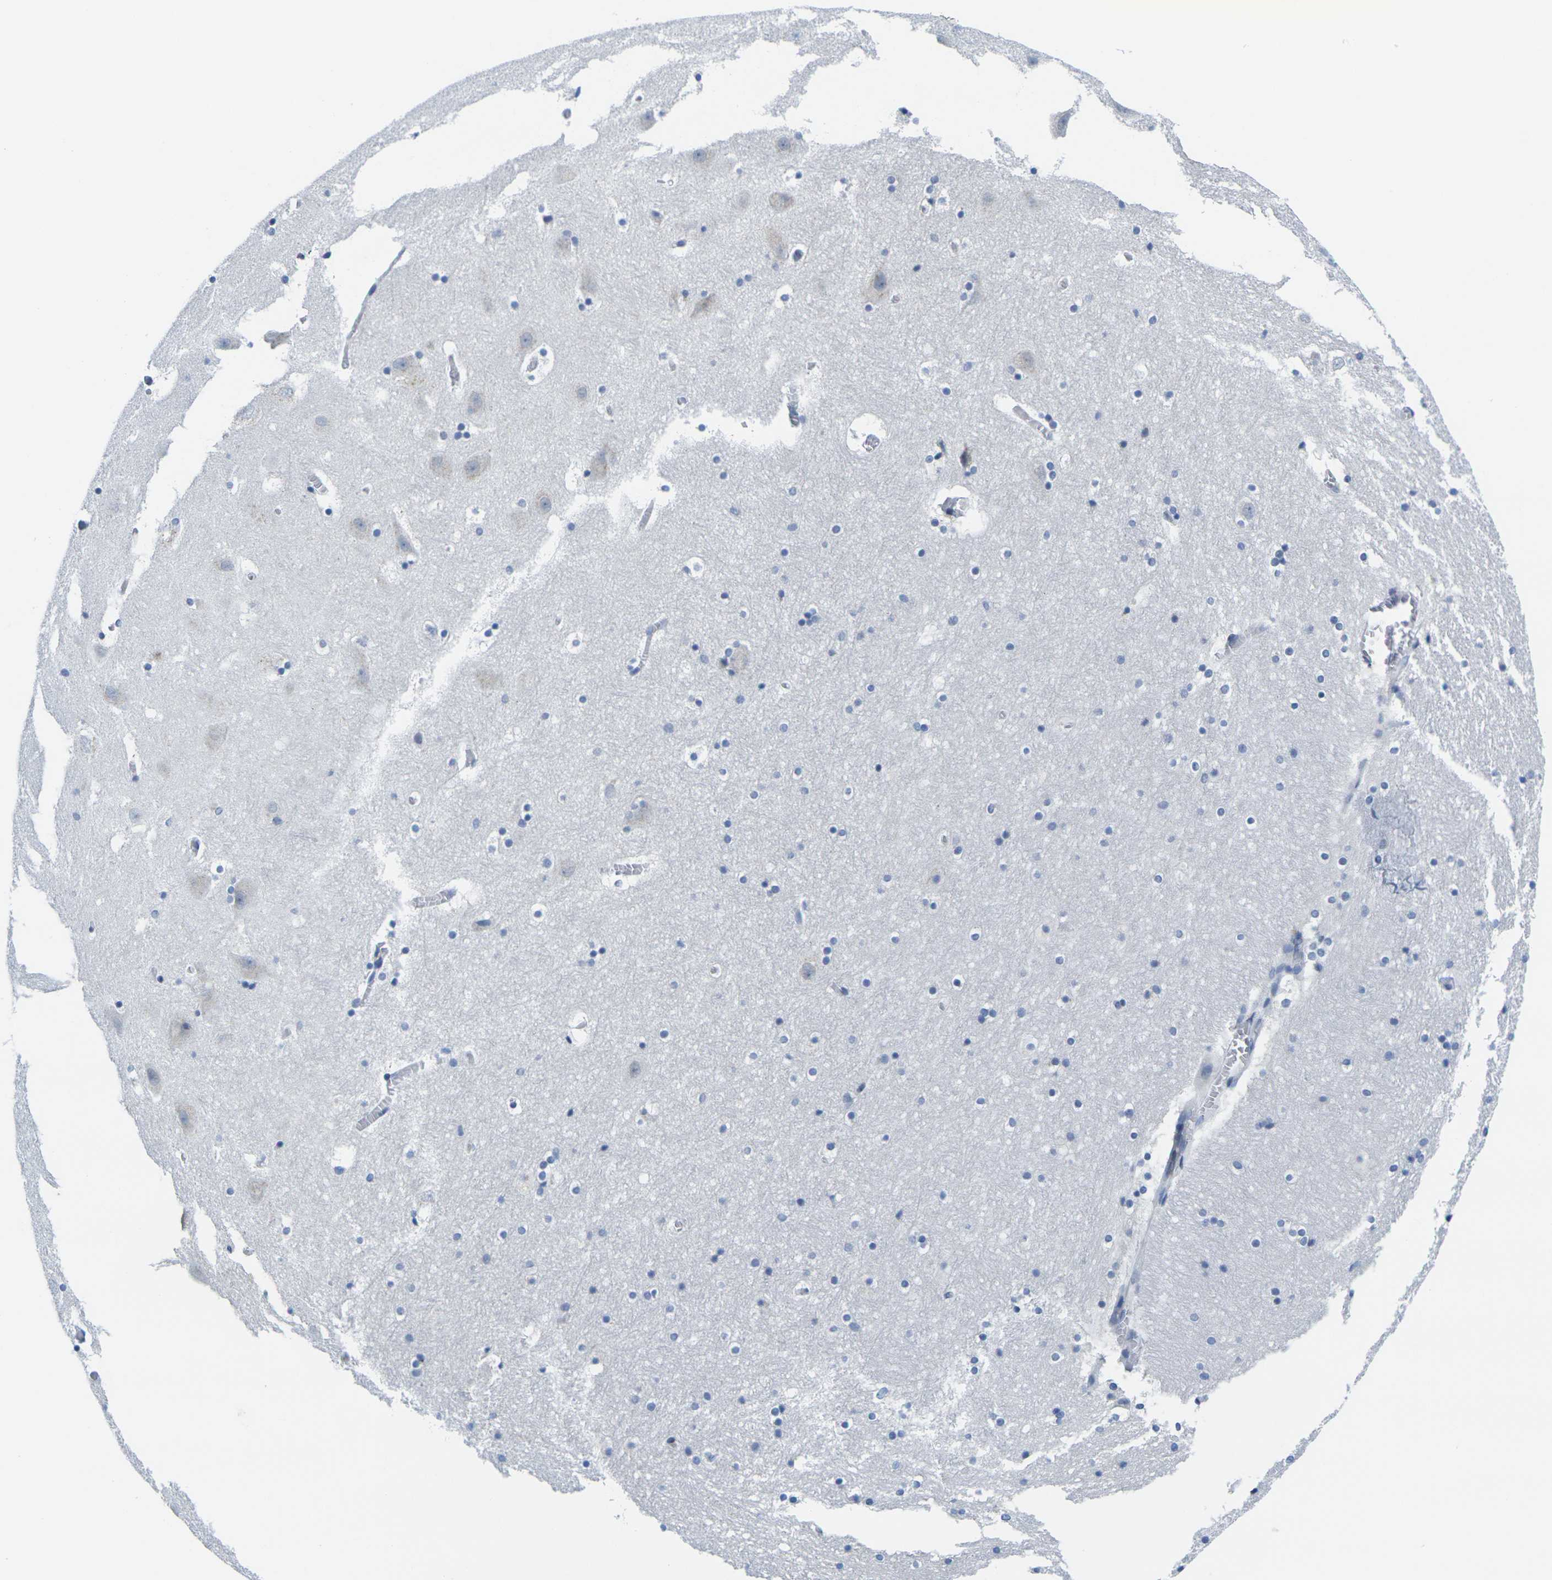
{"staining": {"intensity": "negative", "quantity": "none", "location": "none"}, "tissue": "hippocampus", "cell_type": "Glial cells", "image_type": "normal", "snomed": [{"axis": "morphology", "description": "Normal tissue, NOS"}, {"axis": "topography", "description": "Hippocampus"}], "caption": "Histopathology image shows no significant protein expression in glial cells of benign hippocampus. (DAB immunohistochemistry with hematoxylin counter stain).", "gene": "CRK", "patient": {"sex": "male", "age": 45}}